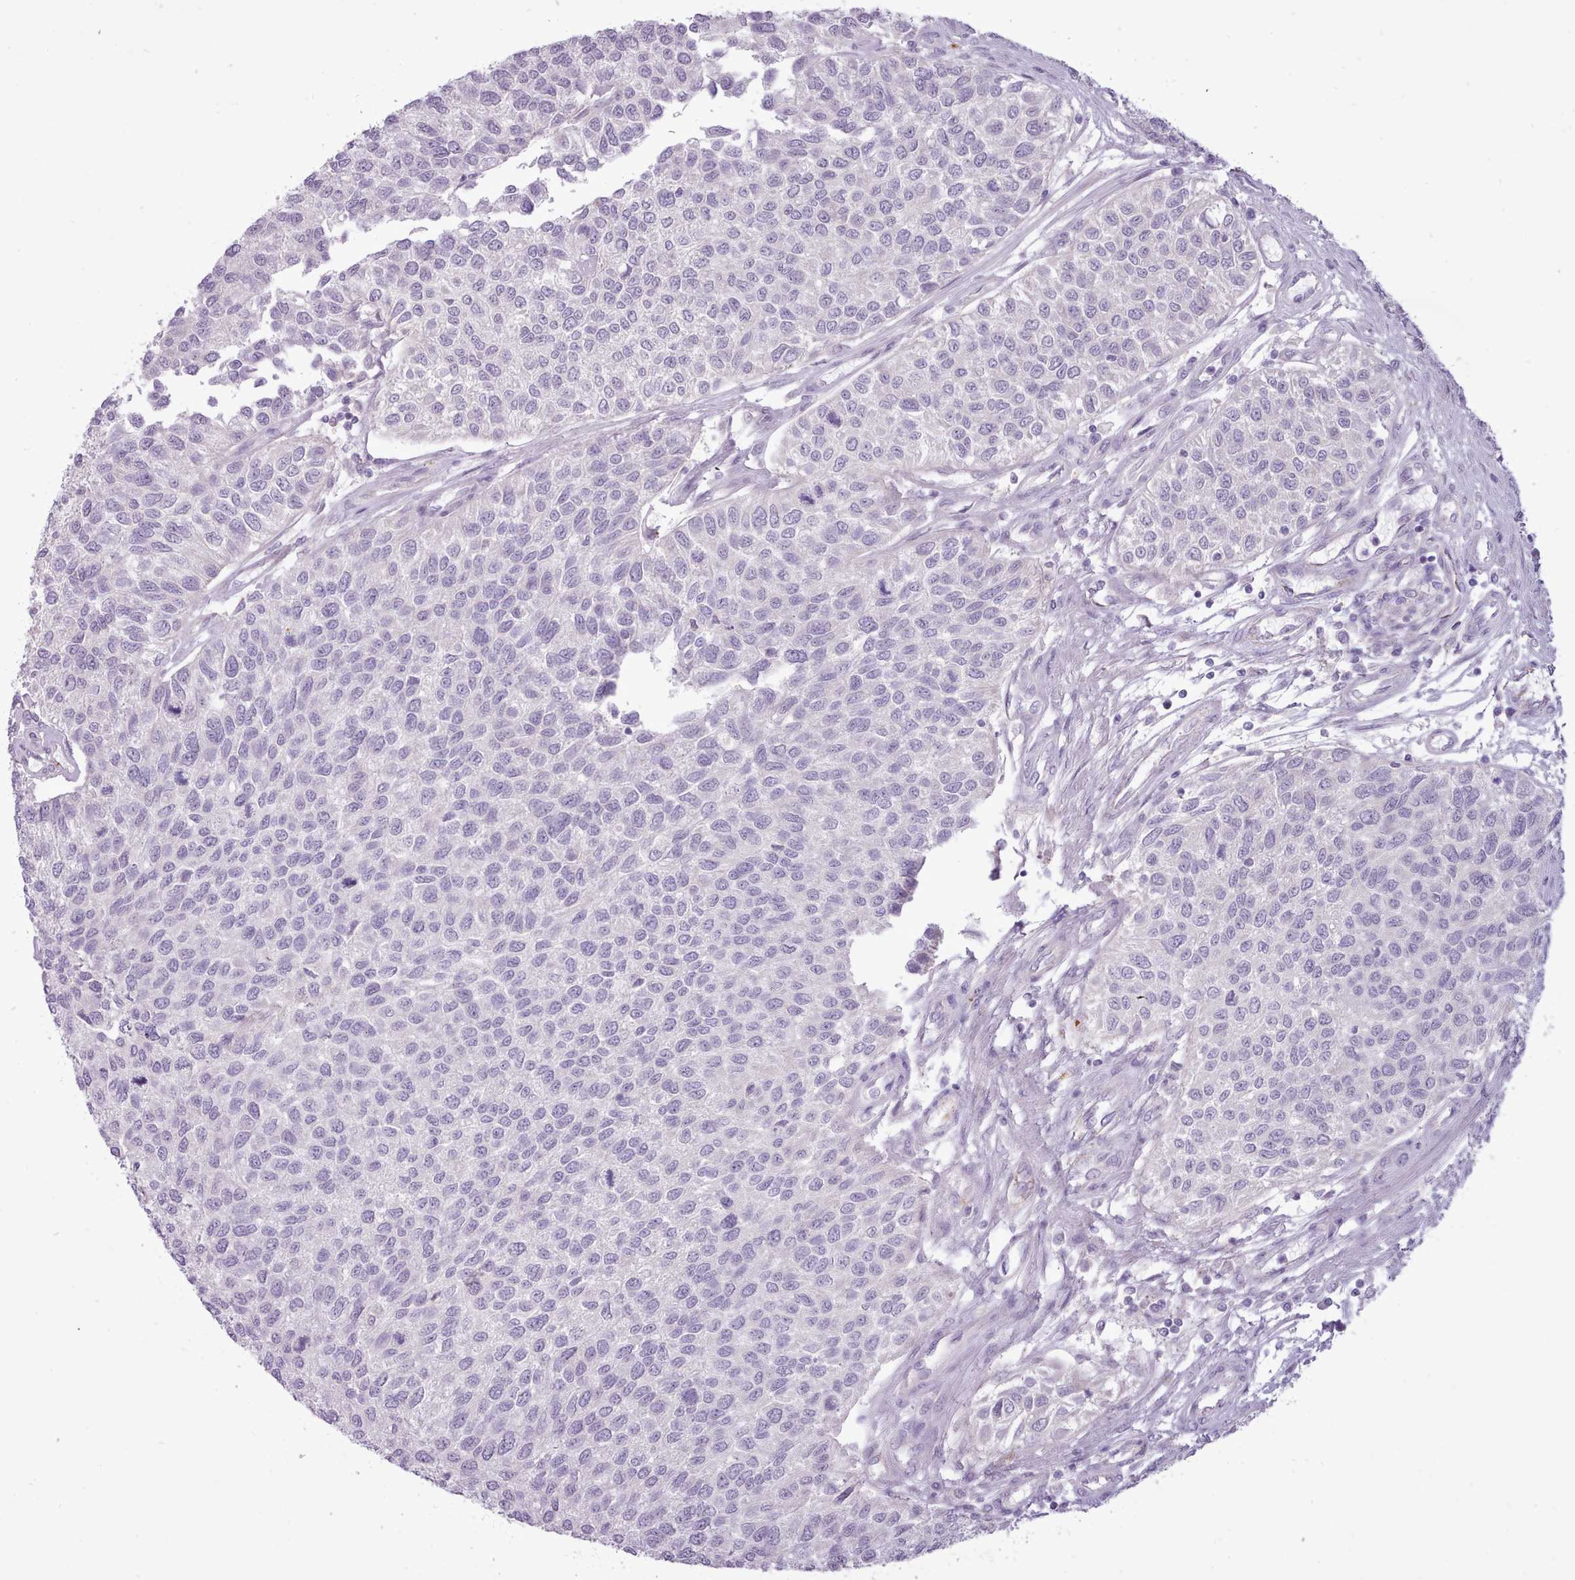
{"staining": {"intensity": "negative", "quantity": "none", "location": "none"}, "tissue": "urothelial cancer", "cell_type": "Tumor cells", "image_type": "cancer", "snomed": [{"axis": "morphology", "description": "Urothelial carcinoma, NOS"}, {"axis": "topography", "description": "Urinary bladder"}], "caption": "A high-resolution histopathology image shows immunohistochemistry (IHC) staining of transitional cell carcinoma, which displays no significant staining in tumor cells. (DAB IHC with hematoxylin counter stain).", "gene": "ATRAID", "patient": {"sex": "male", "age": 55}}